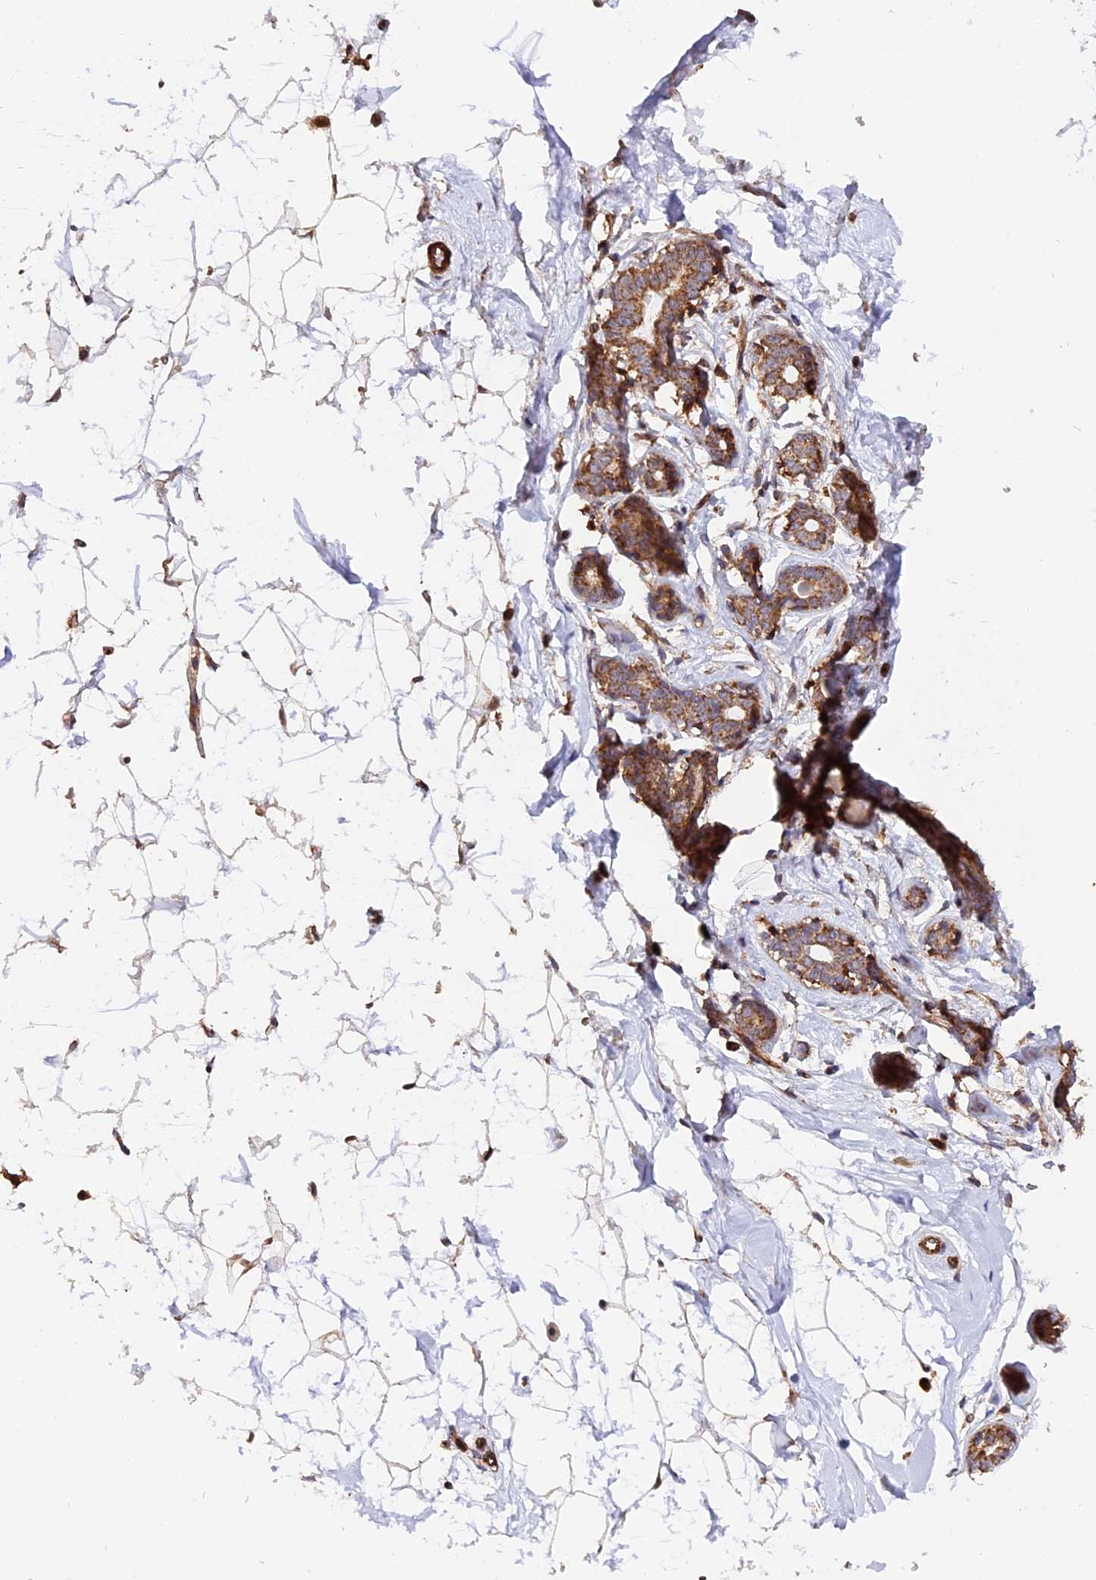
{"staining": {"intensity": "negative", "quantity": "none", "location": "none"}, "tissue": "breast", "cell_type": "Adipocytes", "image_type": "normal", "snomed": [{"axis": "morphology", "description": "Normal tissue, NOS"}, {"axis": "morphology", "description": "Adenoma, NOS"}, {"axis": "topography", "description": "Breast"}], "caption": "The image exhibits no significant staining in adipocytes of breast.", "gene": "HERPUD1", "patient": {"sex": "female", "age": 23}}